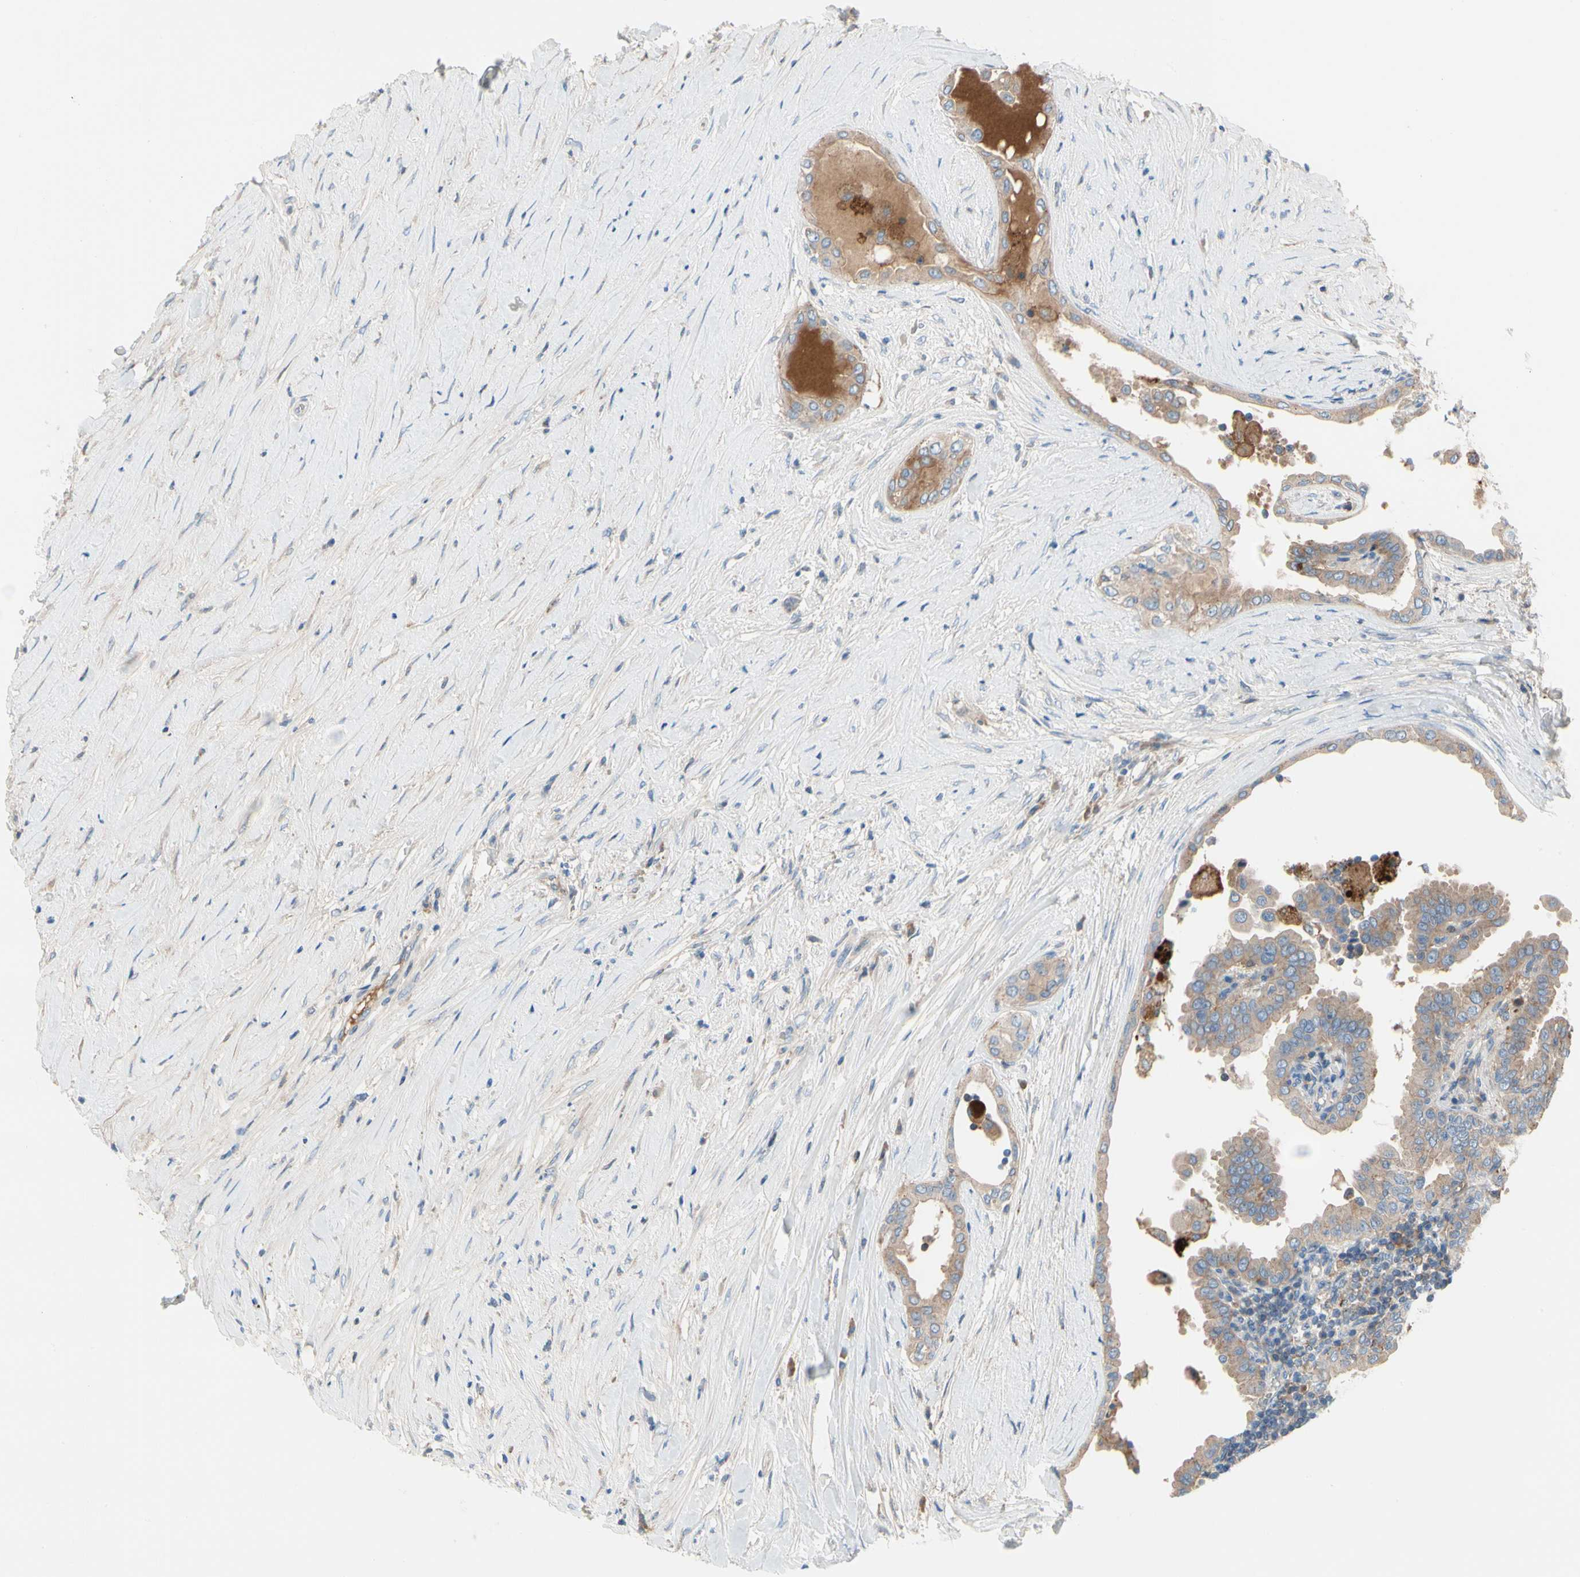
{"staining": {"intensity": "weak", "quantity": "25%-75%", "location": "cytoplasmic/membranous"}, "tissue": "thyroid cancer", "cell_type": "Tumor cells", "image_type": "cancer", "snomed": [{"axis": "morphology", "description": "Papillary adenocarcinoma, NOS"}, {"axis": "topography", "description": "Thyroid gland"}], "caption": "Weak cytoplasmic/membranous staining for a protein is appreciated in approximately 25%-75% of tumor cells of thyroid cancer (papillary adenocarcinoma) using IHC.", "gene": "HJURP", "patient": {"sex": "male", "age": 33}}